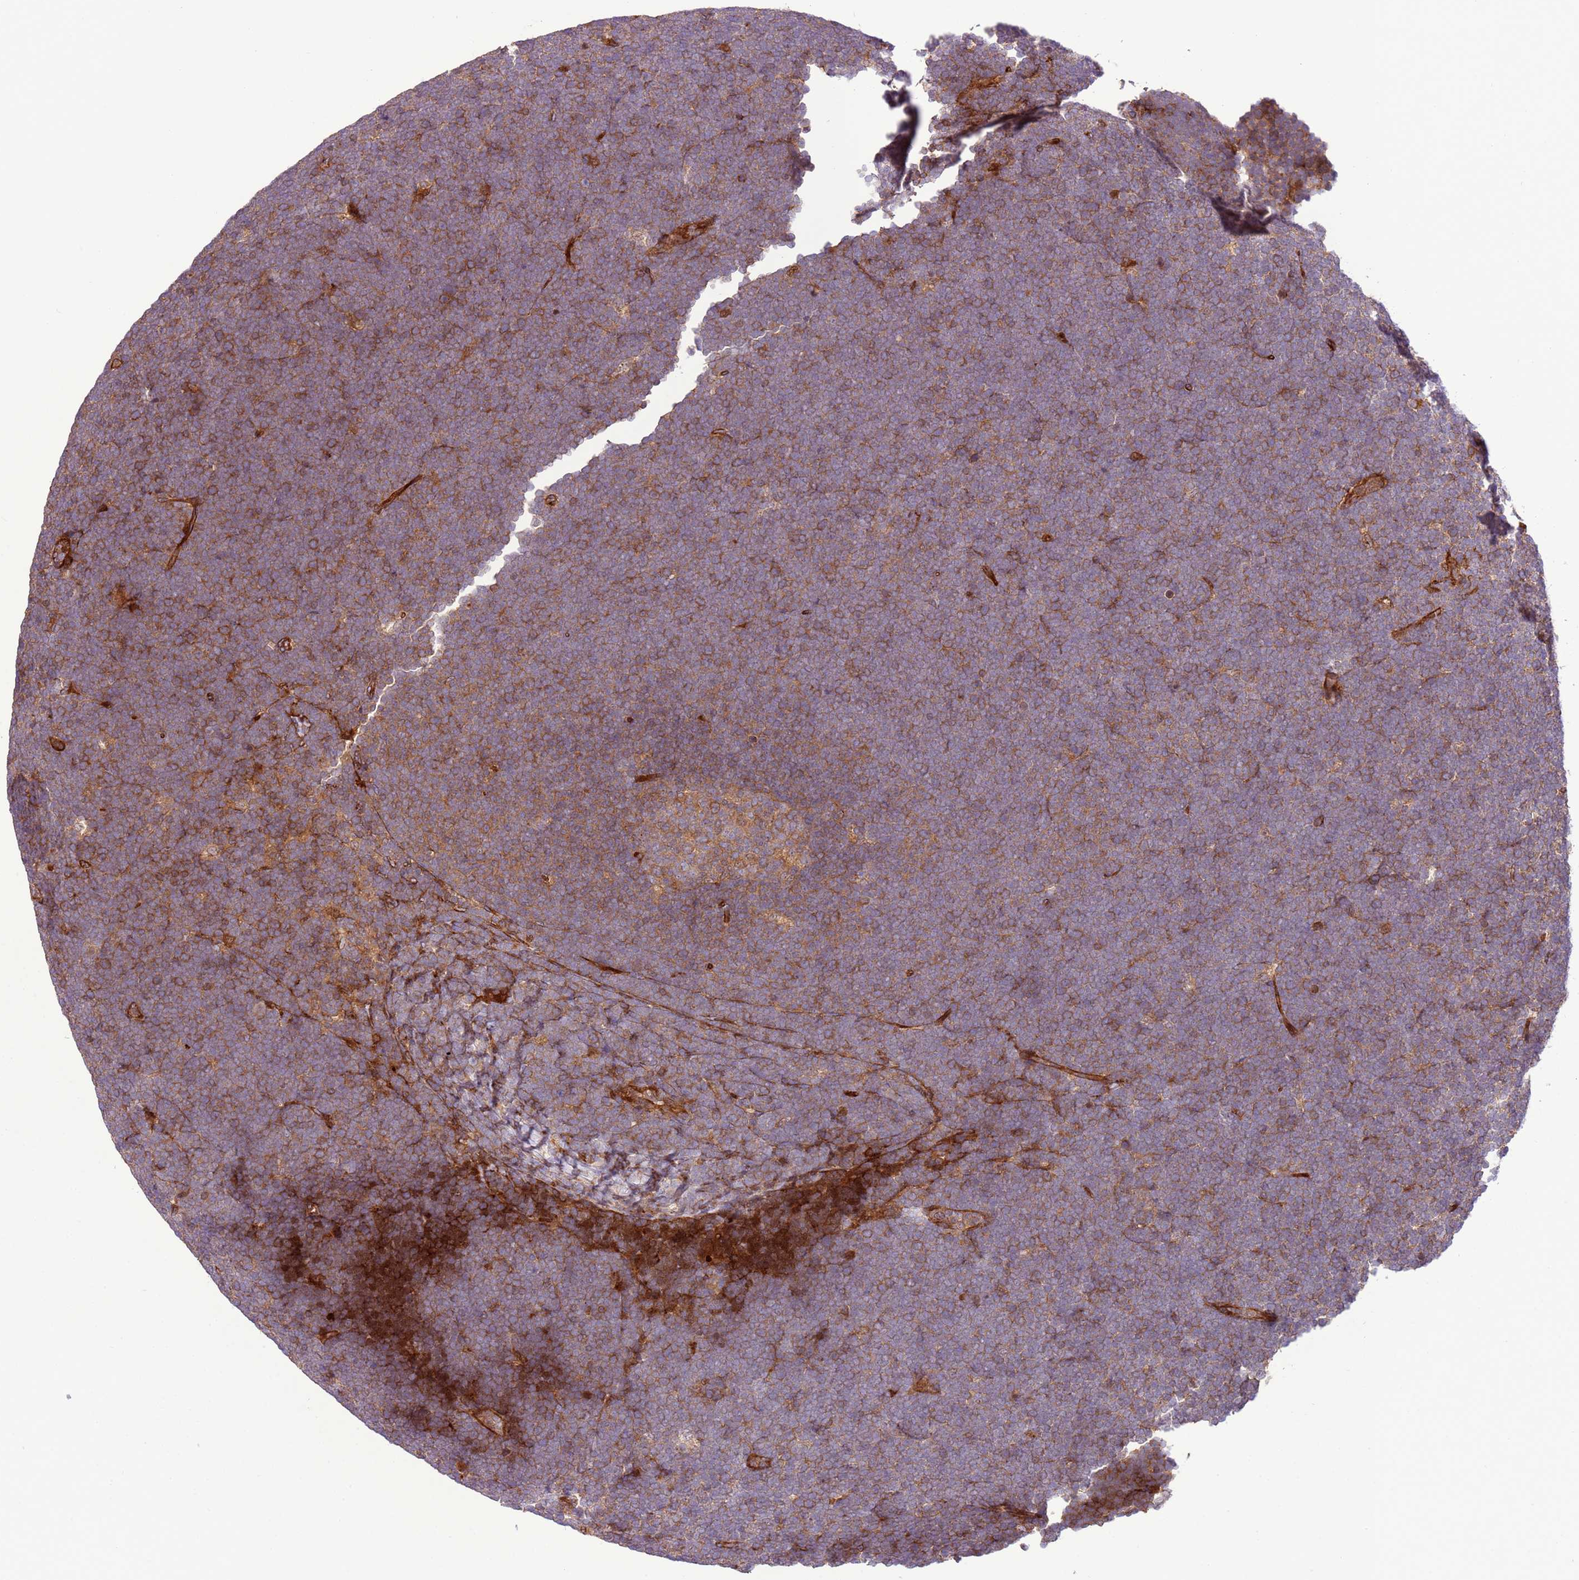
{"staining": {"intensity": "moderate", "quantity": "25%-75%", "location": "cytoplasmic/membranous"}, "tissue": "lymphoma", "cell_type": "Tumor cells", "image_type": "cancer", "snomed": [{"axis": "morphology", "description": "Malignant lymphoma, non-Hodgkin's type, High grade"}, {"axis": "topography", "description": "Lymph node"}], "caption": "A high-resolution histopathology image shows immunohistochemistry staining of malignant lymphoma, non-Hodgkin's type (high-grade), which shows moderate cytoplasmic/membranous expression in approximately 25%-75% of tumor cells.", "gene": "ZNF624", "patient": {"sex": "male", "age": 13}}